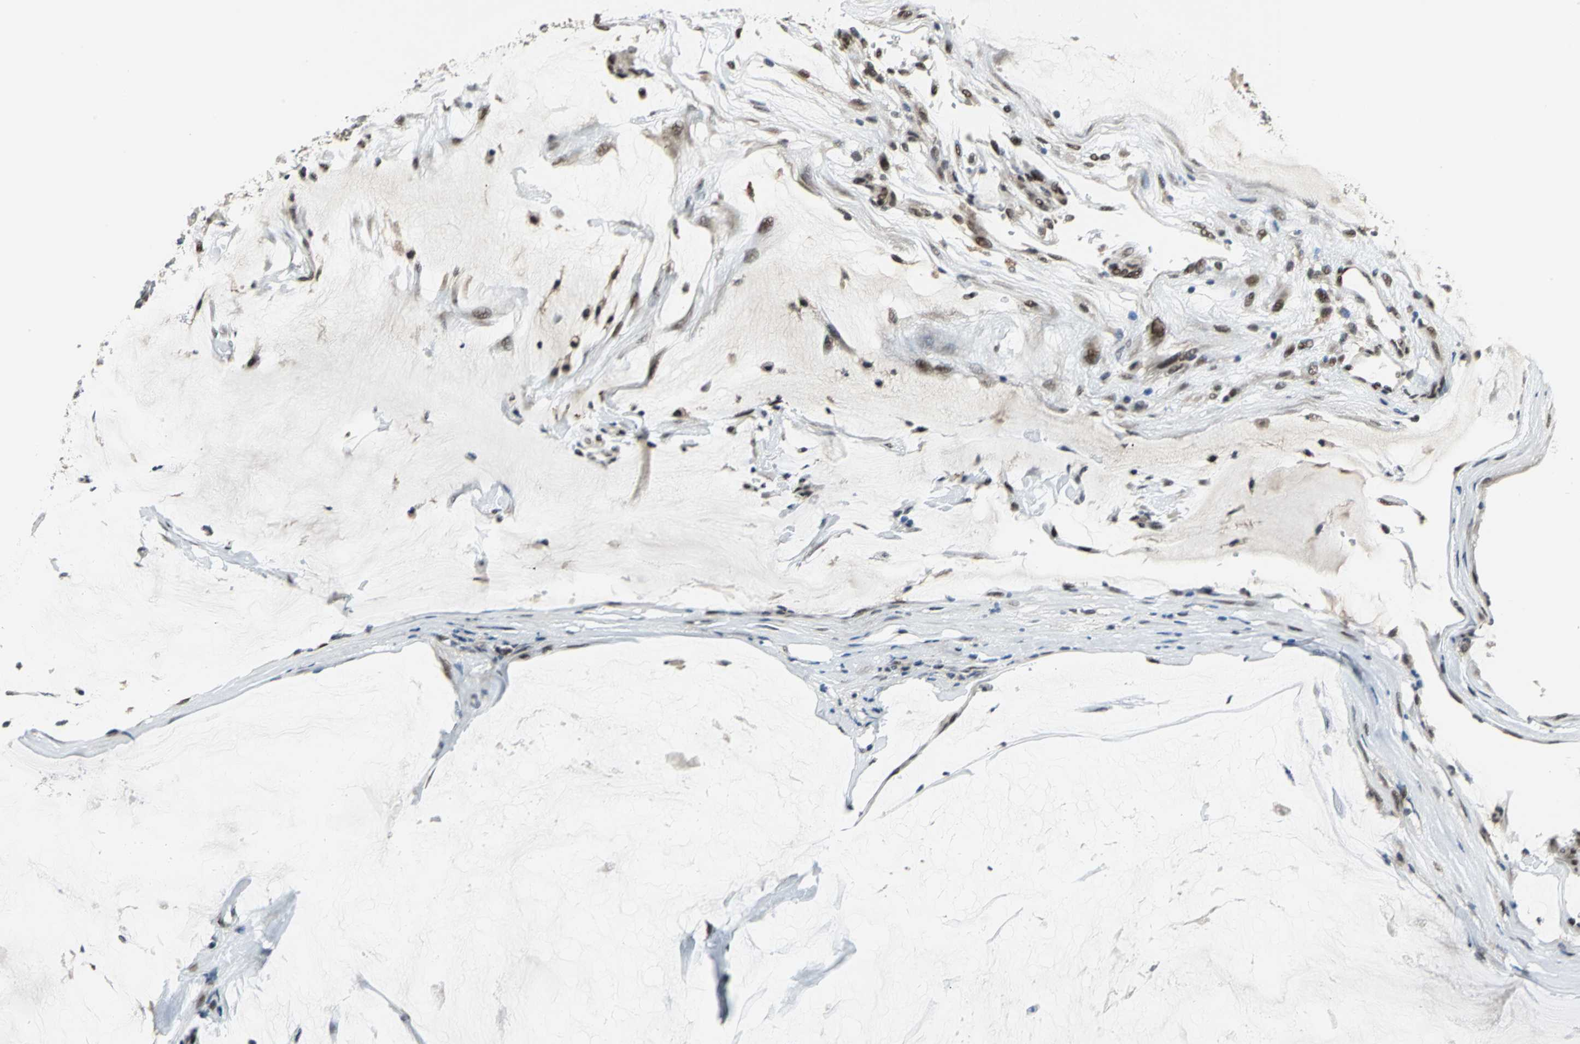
{"staining": {"intensity": "moderate", "quantity": "25%-75%", "location": "cytoplasmic/membranous,nuclear"}, "tissue": "ovarian cancer", "cell_type": "Tumor cells", "image_type": "cancer", "snomed": [{"axis": "morphology", "description": "Cystadenocarcinoma, mucinous, NOS"}, {"axis": "topography", "description": "Ovary"}], "caption": "Protein positivity by immunohistochemistry (IHC) exhibits moderate cytoplasmic/membranous and nuclear positivity in approximately 25%-75% of tumor cells in ovarian cancer.", "gene": "ELF2", "patient": {"sex": "female", "age": 39}}